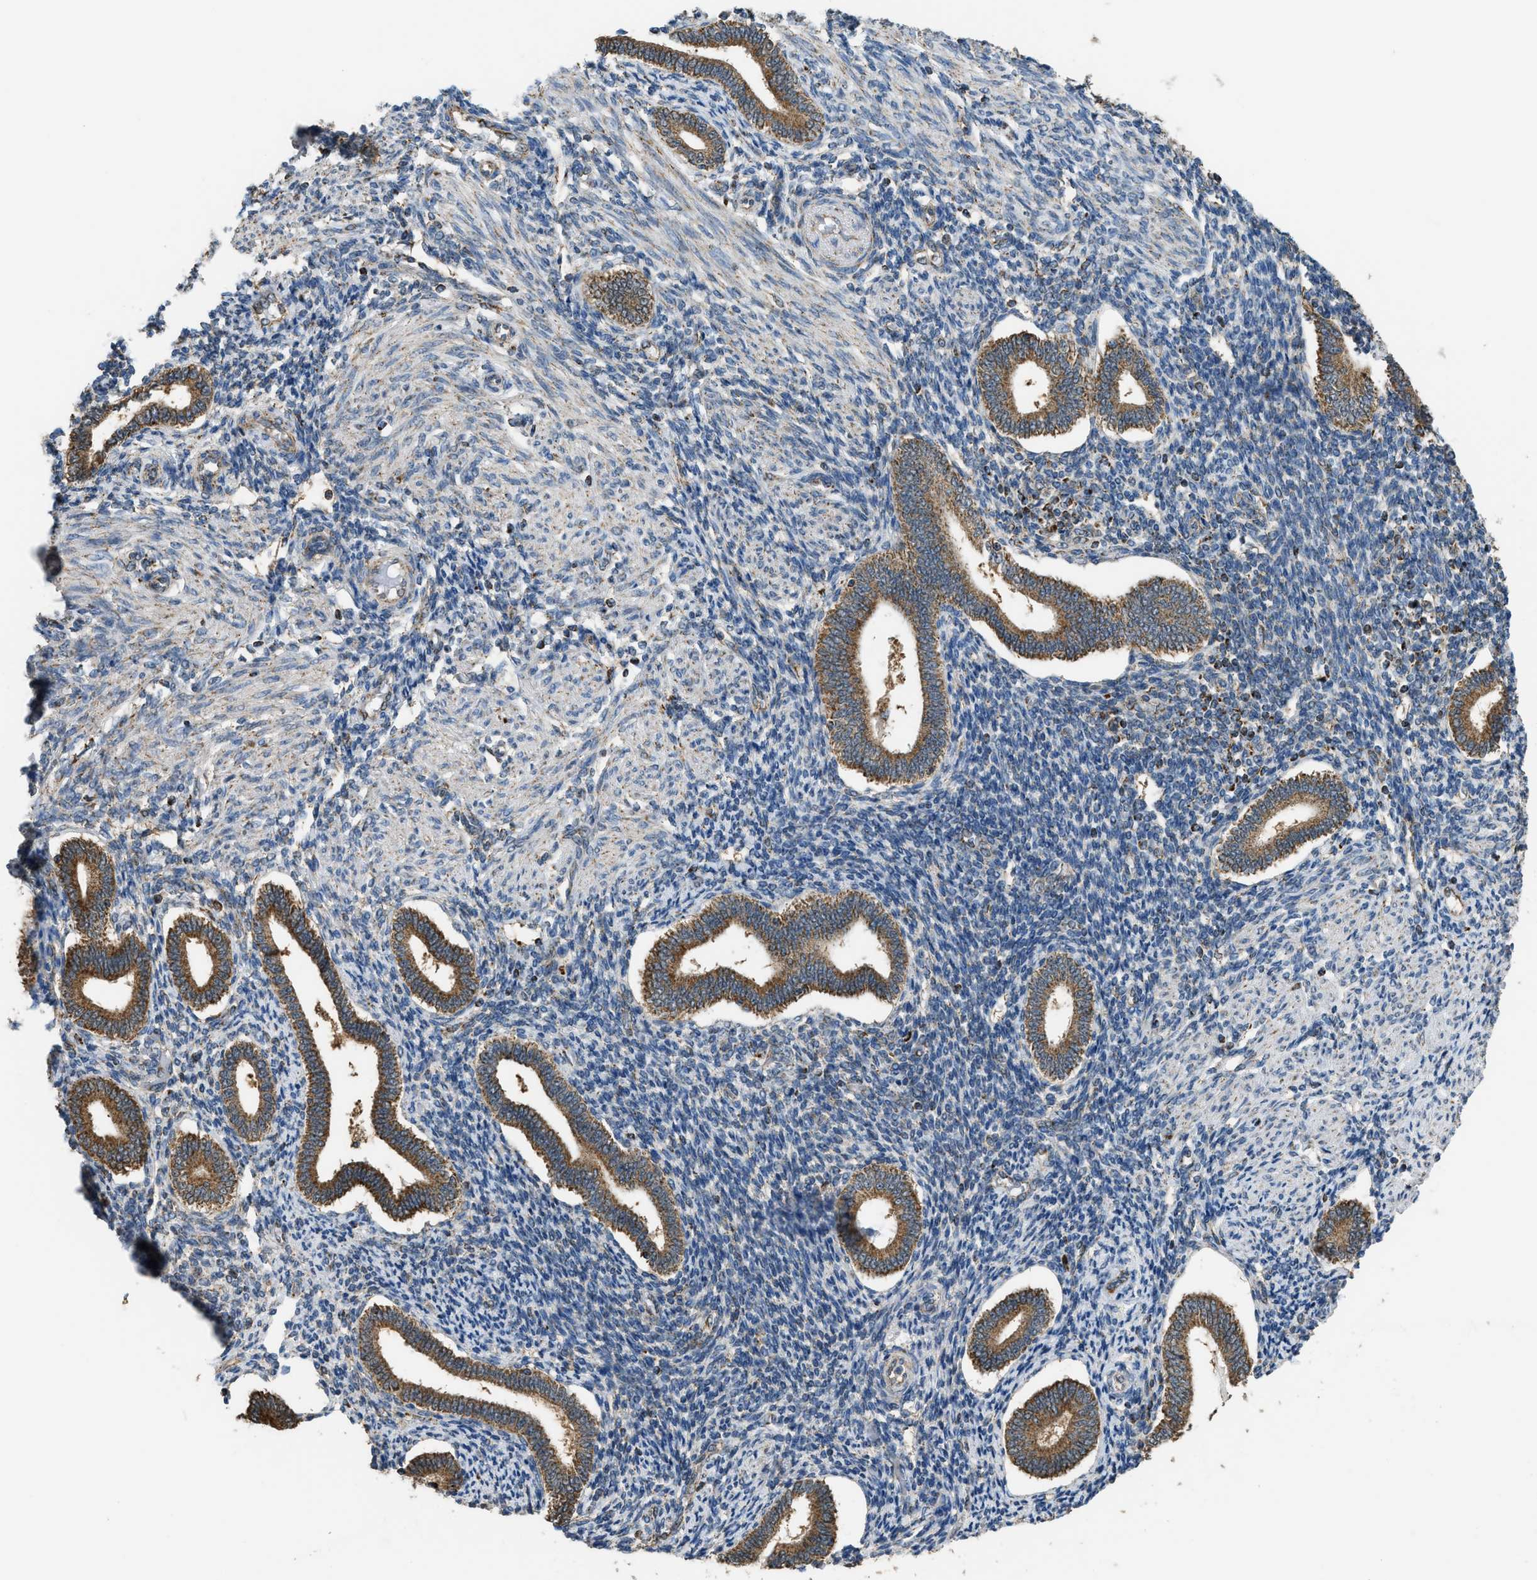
{"staining": {"intensity": "weak", "quantity": "25%-75%", "location": "cytoplasmic/membranous"}, "tissue": "endometrium", "cell_type": "Cells in endometrial stroma", "image_type": "normal", "snomed": [{"axis": "morphology", "description": "Normal tissue, NOS"}, {"axis": "topography", "description": "Endometrium"}], "caption": "This is a photomicrograph of immunohistochemistry staining of normal endometrium, which shows weak staining in the cytoplasmic/membranous of cells in endometrial stroma.", "gene": "ETFB", "patient": {"sex": "female", "age": 42}}